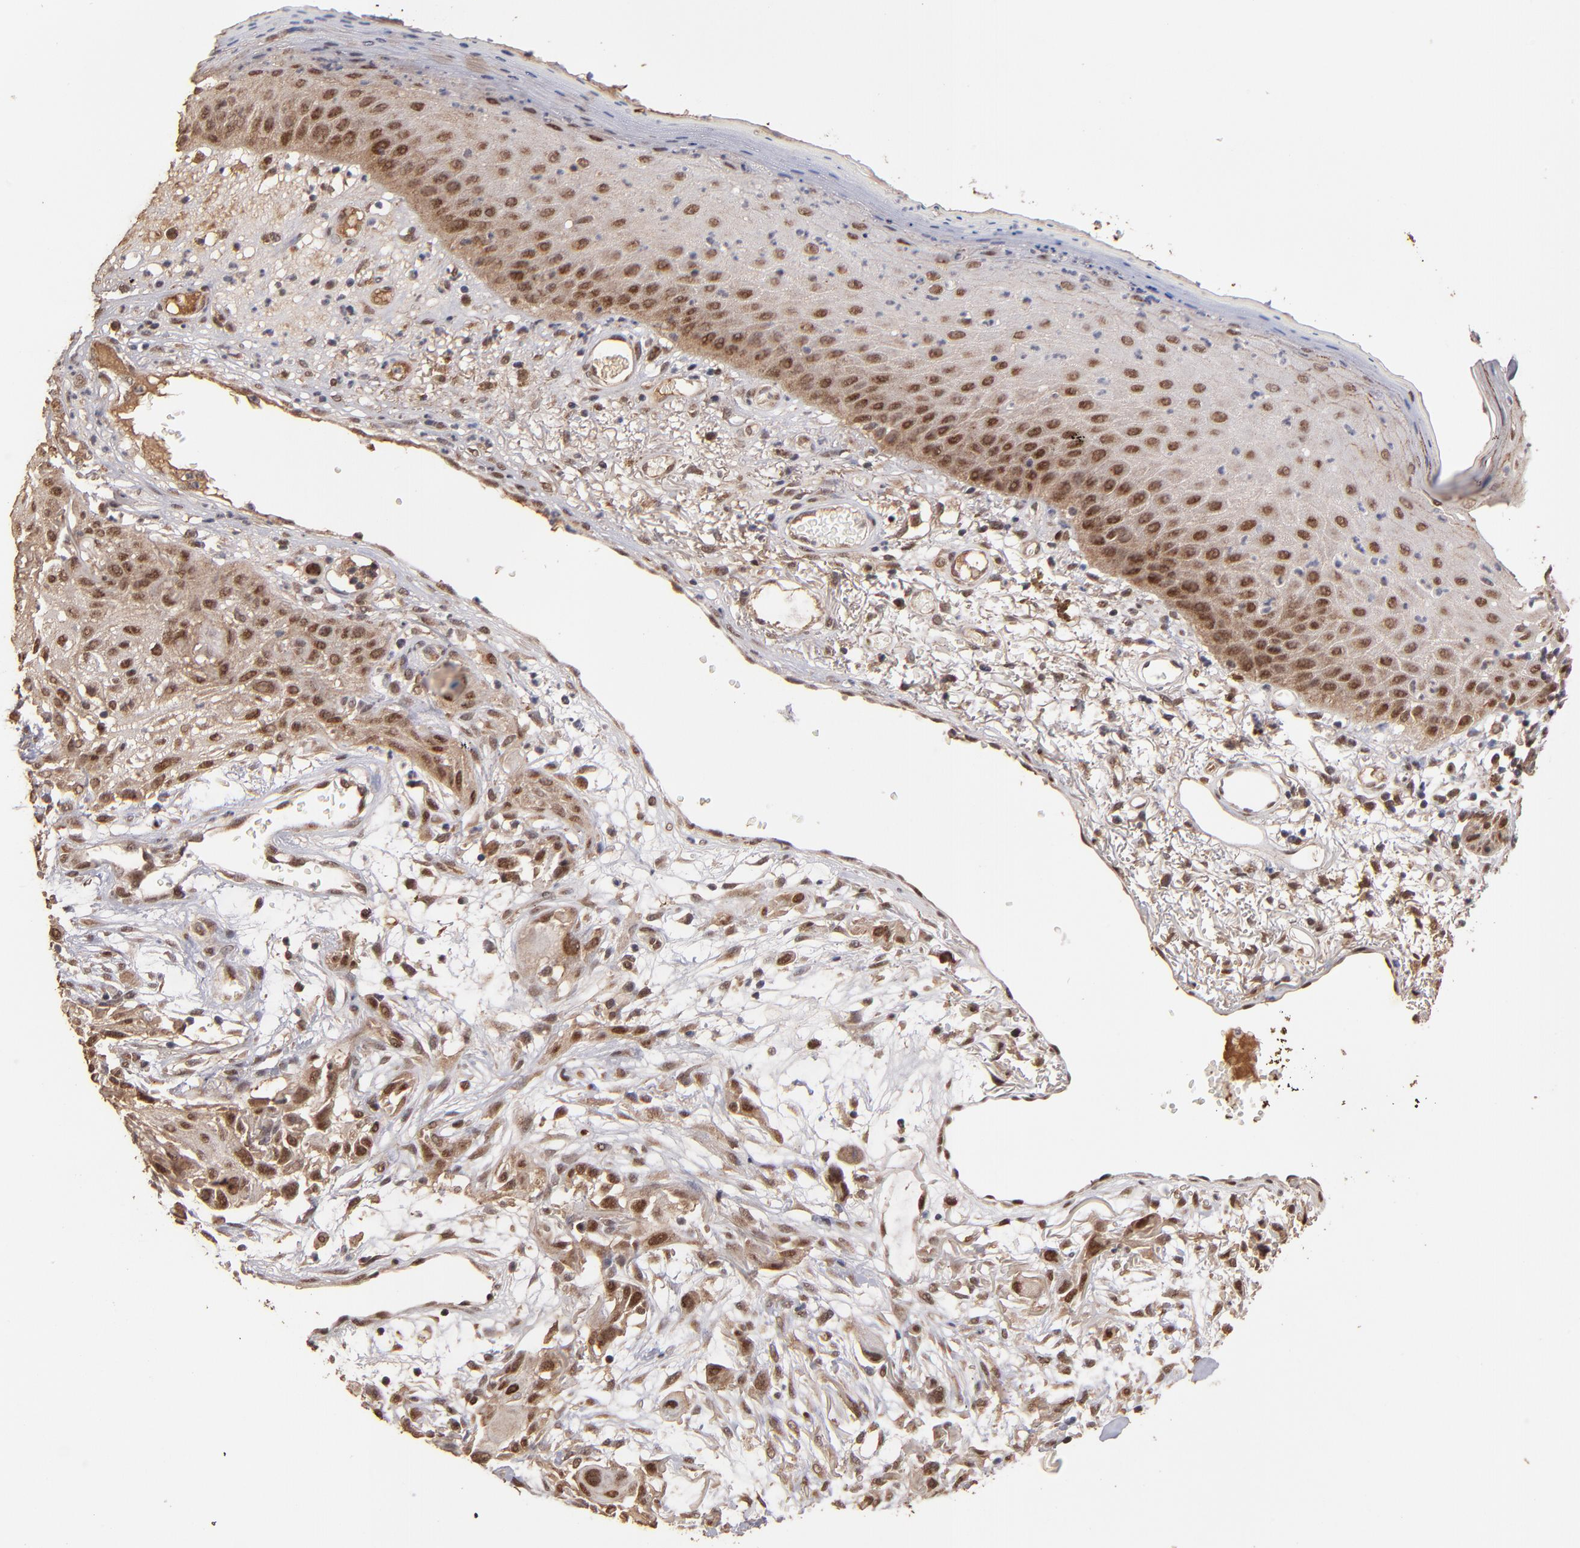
{"staining": {"intensity": "moderate", "quantity": ">75%", "location": "cytoplasmic/membranous,nuclear"}, "tissue": "skin cancer", "cell_type": "Tumor cells", "image_type": "cancer", "snomed": [{"axis": "morphology", "description": "Squamous cell carcinoma, NOS"}, {"axis": "topography", "description": "Skin"}], "caption": "Protein staining of skin squamous cell carcinoma tissue reveals moderate cytoplasmic/membranous and nuclear staining in approximately >75% of tumor cells.", "gene": "EAPP", "patient": {"sex": "female", "age": 59}}